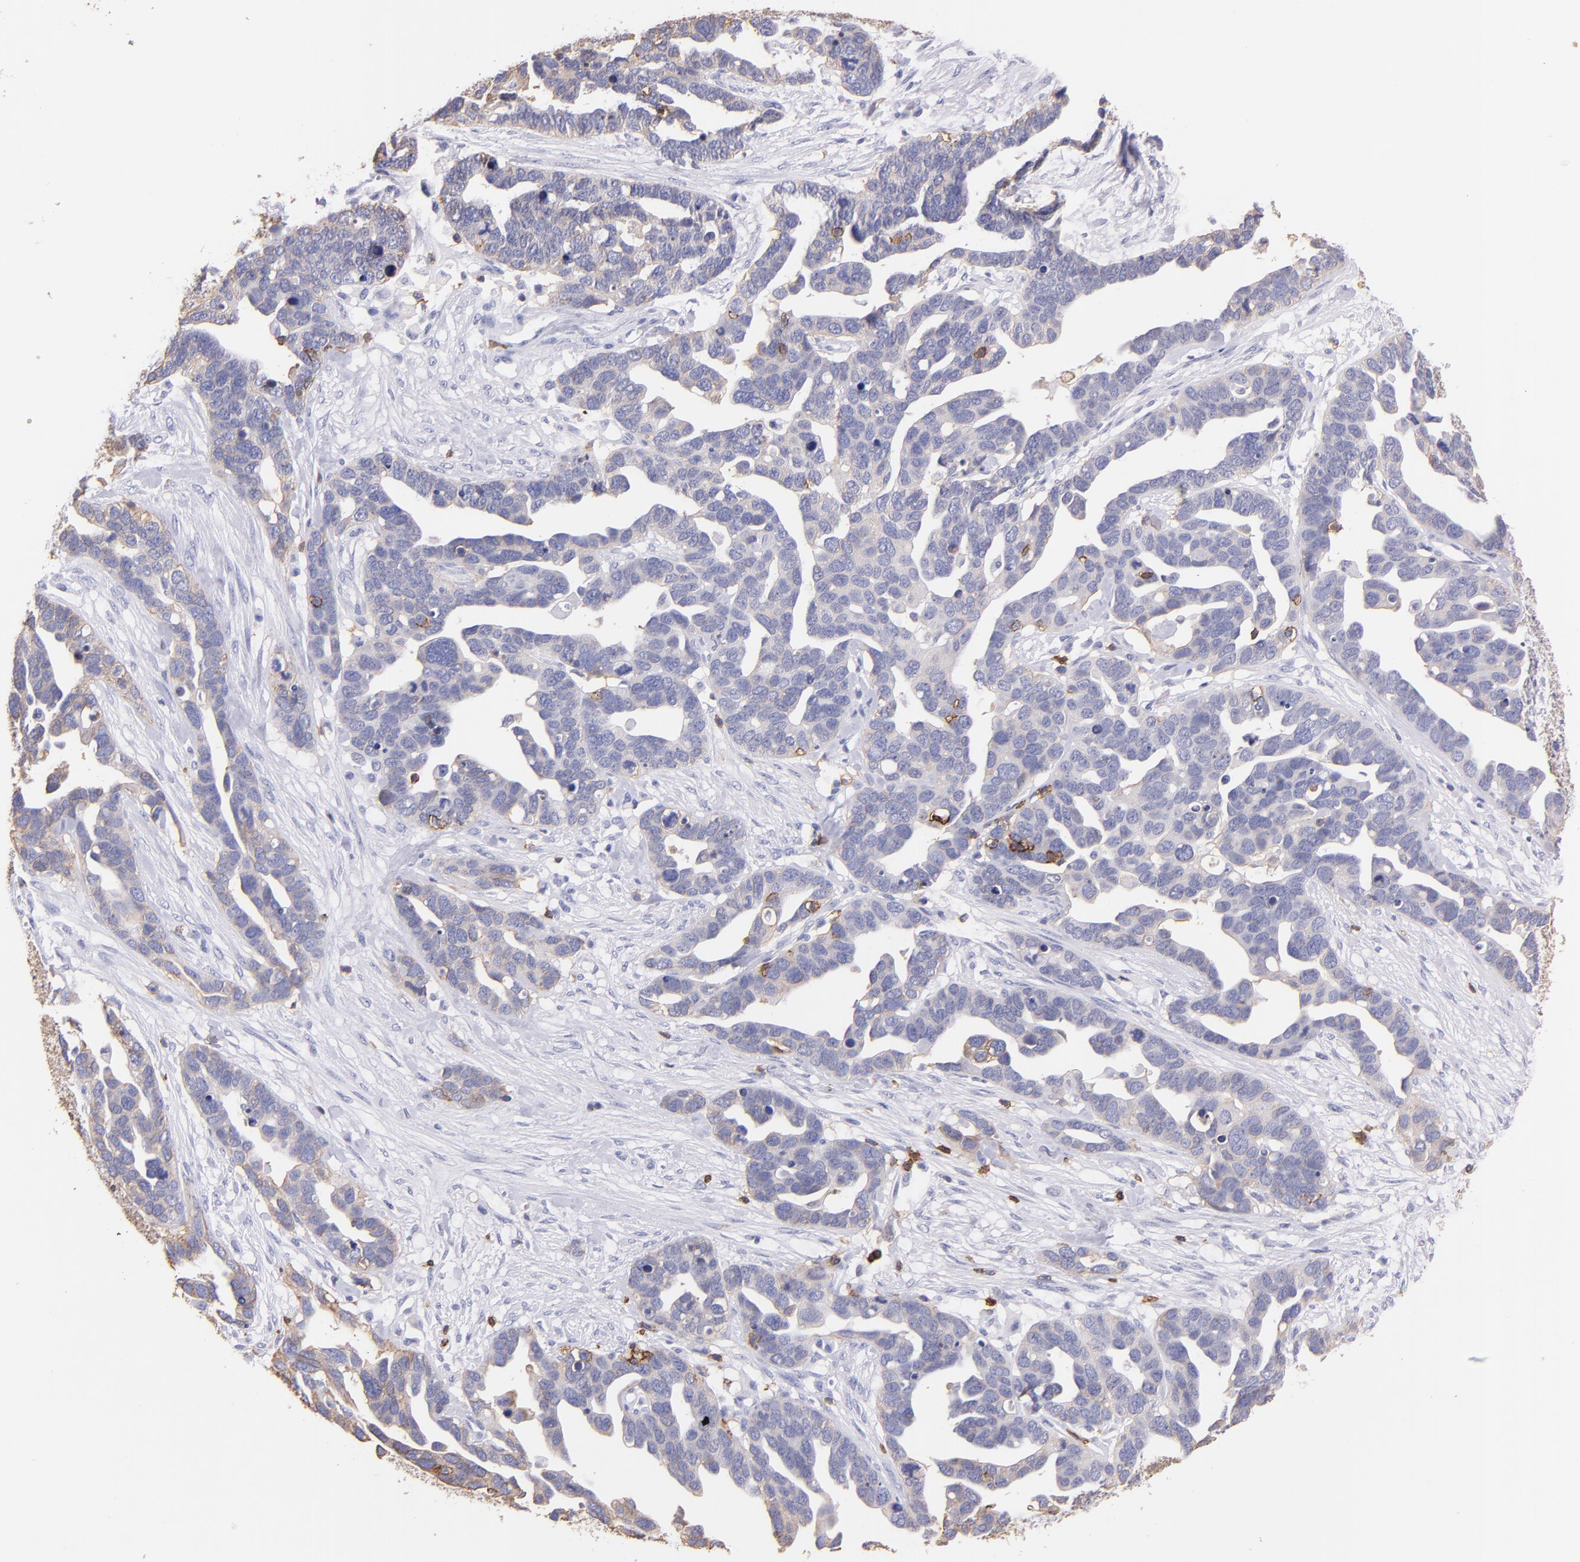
{"staining": {"intensity": "negative", "quantity": "none", "location": "none"}, "tissue": "ovarian cancer", "cell_type": "Tumor cells", "image_type": "cancer", "snomed": [{"axis": "morphology", "description": "Cystadenocarcinoma, serous, NOS"}, {"axis": "topography", "description": "Ovary"}], "caption": "This is a image of immunohistochemistry (IHC) staining of ovarian cancer, which shows no staining in tumor cells. Nuclei are stained in blue.", "gene": "SPN", "patient": {"sex": "female", "age": 54}}